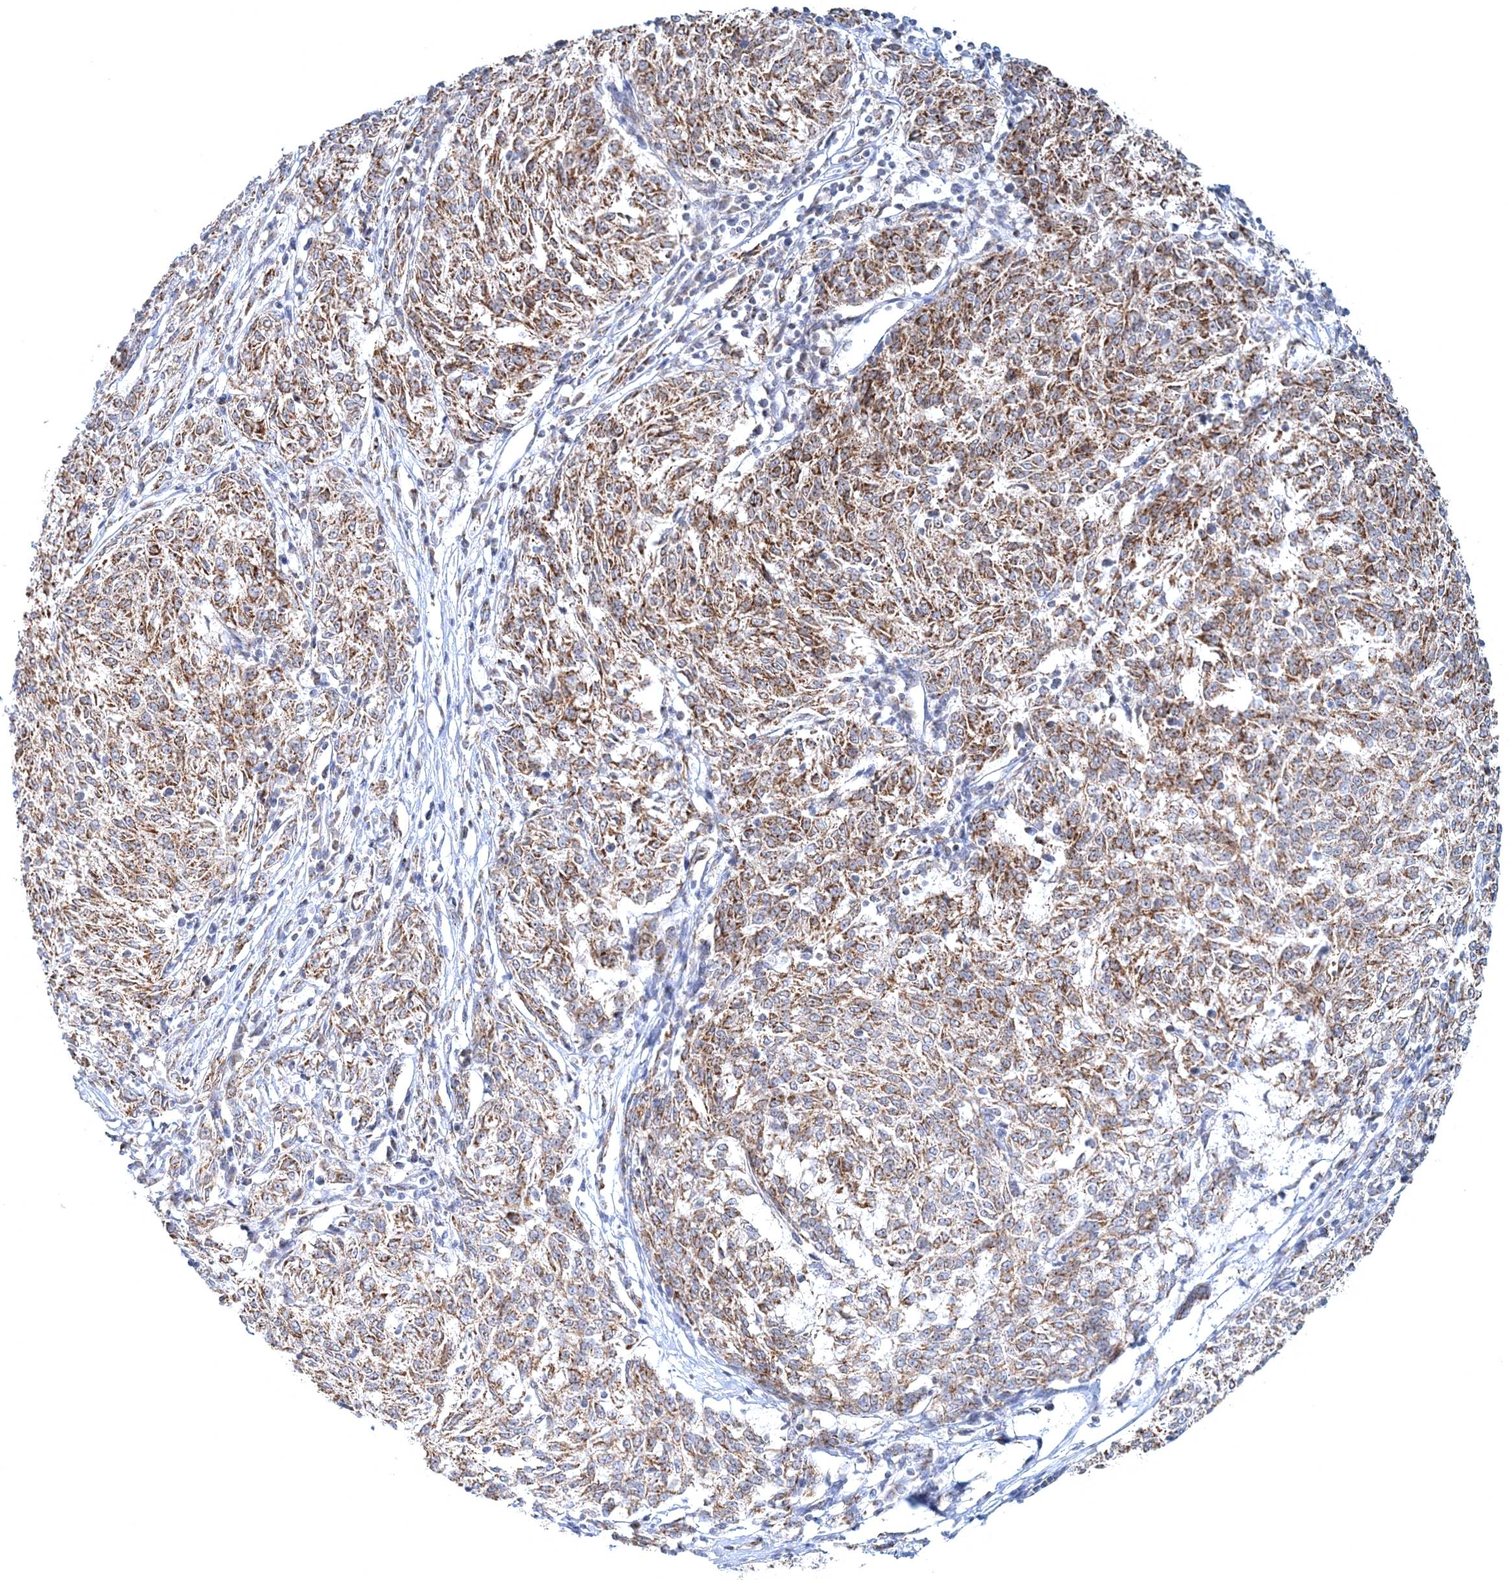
{"staining": {"intensity": "moderate", "quantity": ">75%", "location": "cytoplasmic/membranous"}, "tissue": "melanoma", "cell_type": "Tumor cells", "image_type": "cancer", "snomed": [{"axis": "morphology", "description": "Malignant melanoma, NOS"}, {"axis": "topography", "description": "Skin"}], "caption": "Tumor cells reveal moderate cytoplasmic/membranous staining in approximately >75% of cells in malignant melanoma.", "gene": "RNF150", "patient": {"sex": "female", "age": 72}}